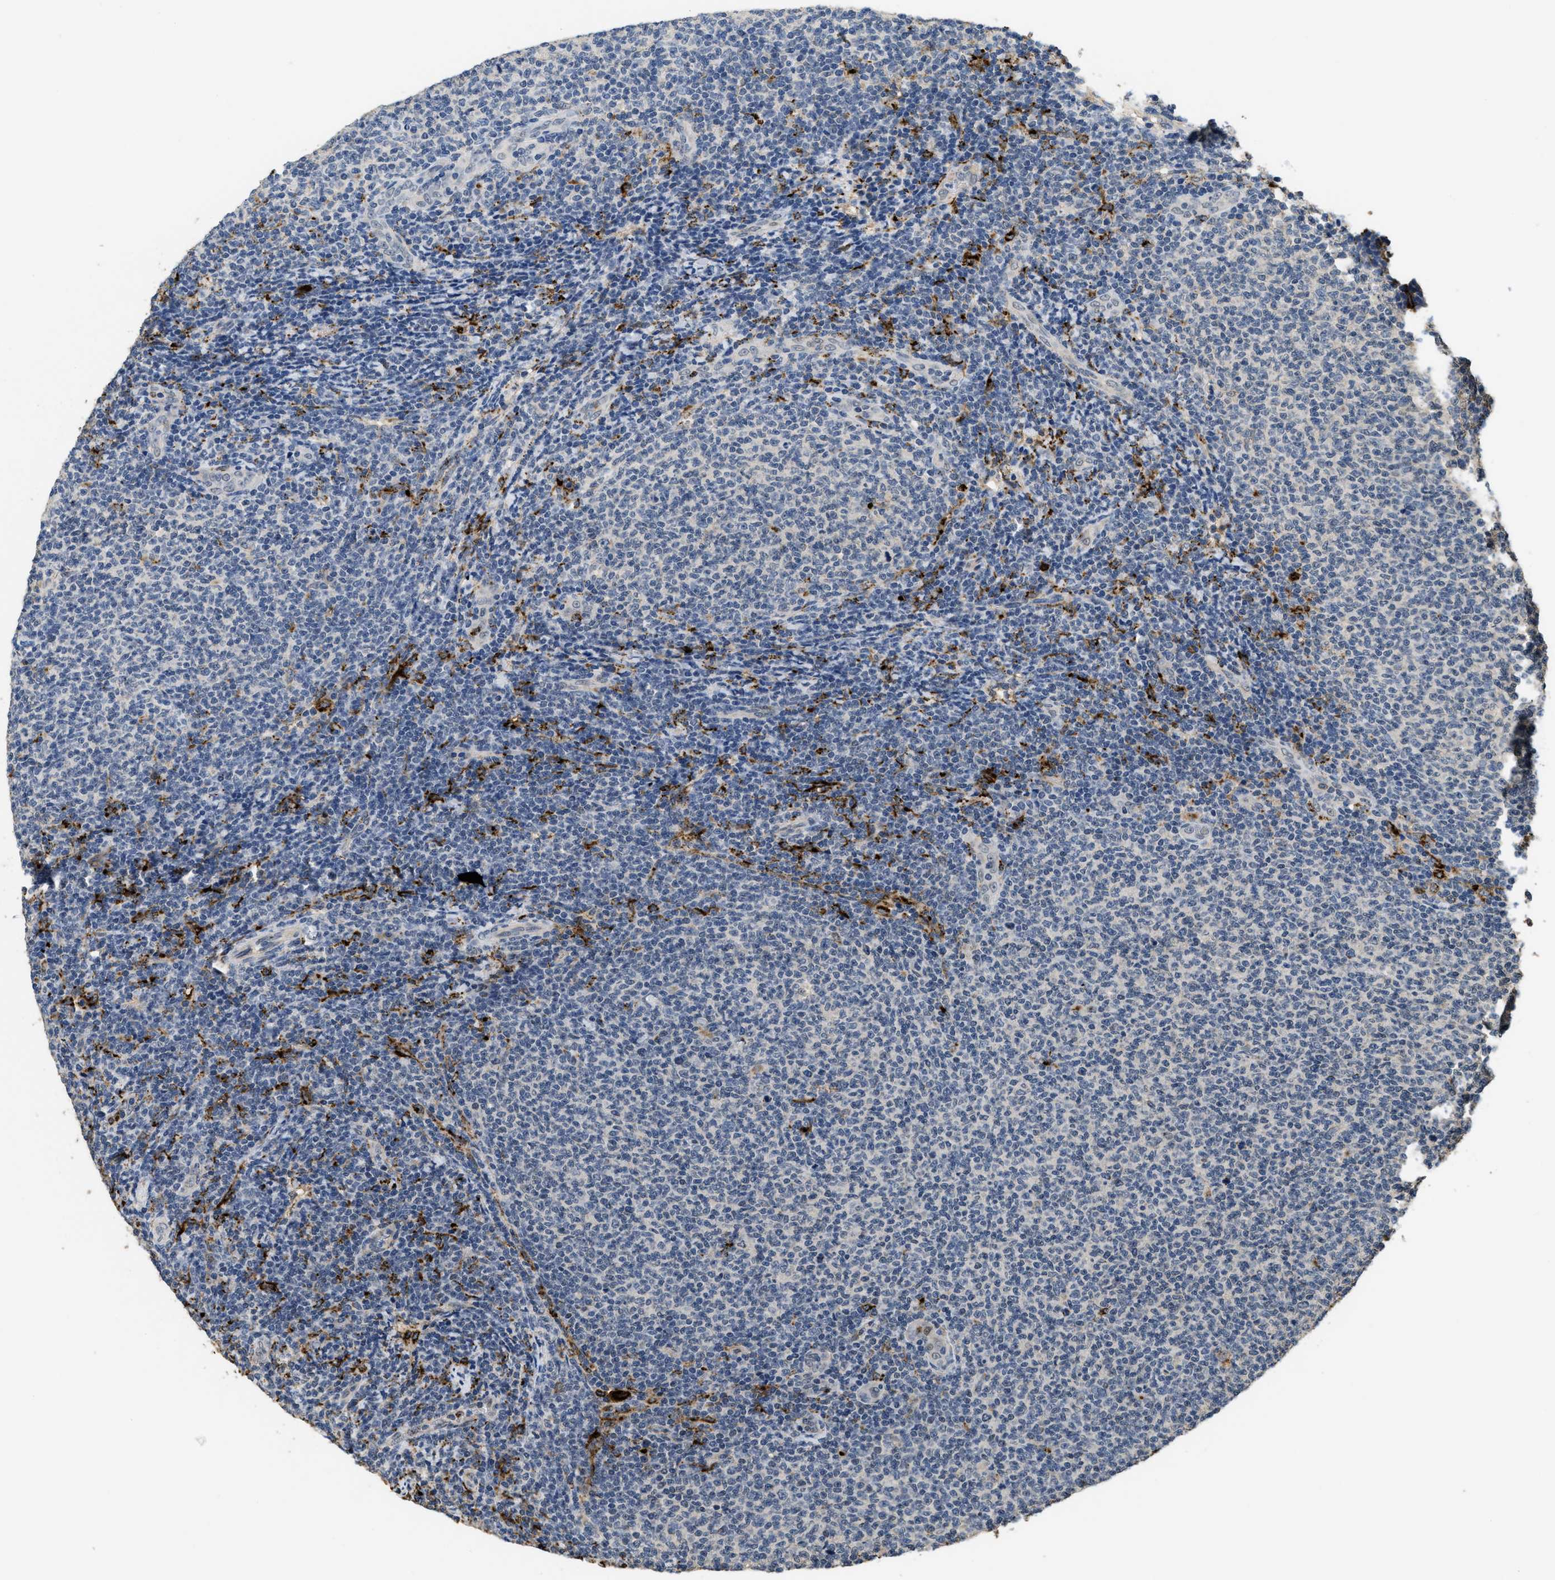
{"staining": {"intensity": "negative", "quantity": "none", "location": "none"}, "tissue": "lymphoma", "cell_type": "Tumor cells", "image_type": "cancer", "snomed": [{"axis": "morphology", "description": "Malignant lymphoma, non-Hodgkin's type, Low grade"}, {"axis": "topography", "description": "Lymph node"}], "caption": "Immunohistochemical staining of human lymphoma shows no significant expression in tumor cells.", "gene": "BMPR2", "patient": {"sex": "male", "age": 66}}